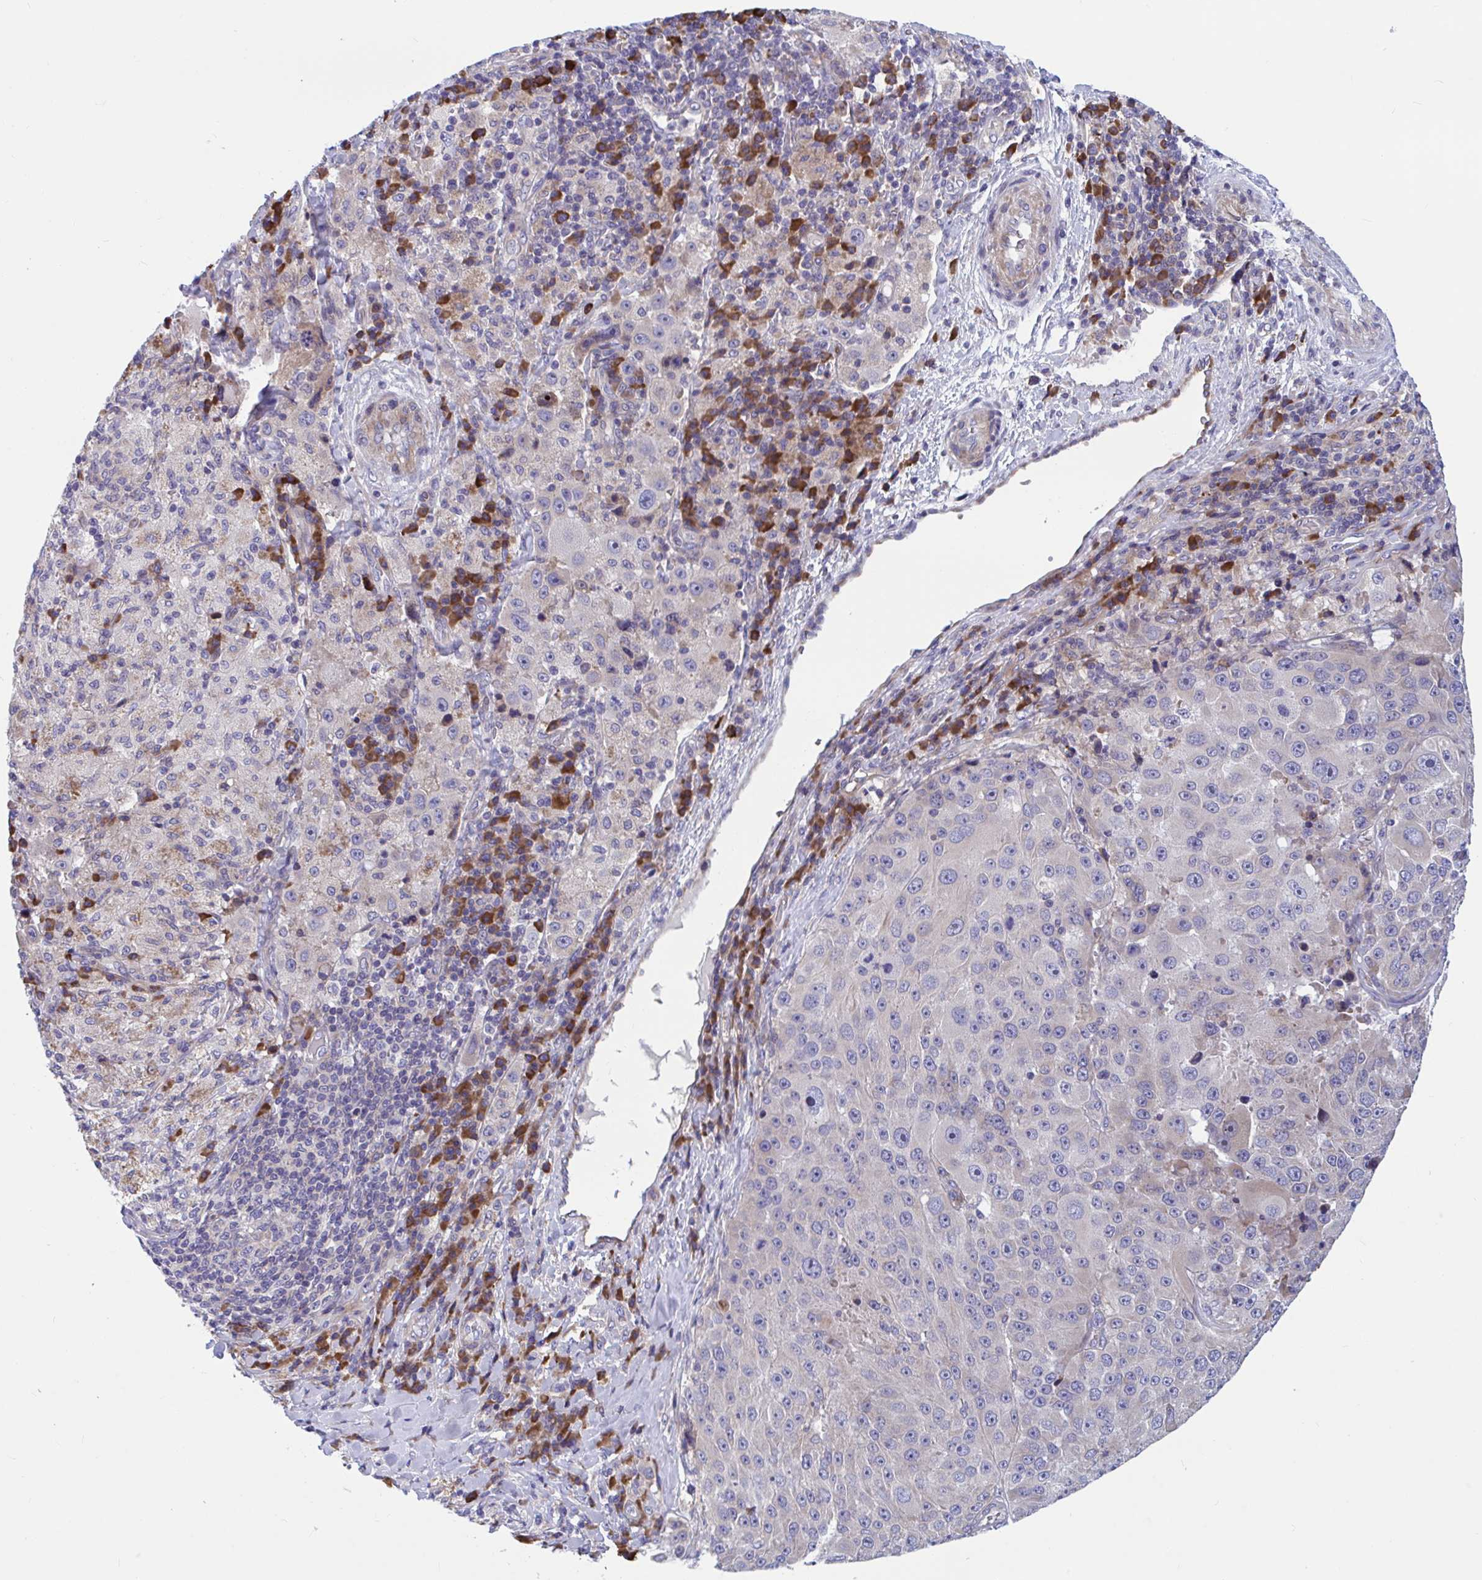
{"staining": {"intensity": "negative", "quantity": "none", "location": "none"}, "tissue": "melanoma", "cell_type": "Tumor cells", "image_type": "cancer", "snomed": [{"axis": "morphology", "description": "Malignant melanoma, Metastatic site"}, {"axis": "topography", "description": "Lymph node"}], "caption": "There is no significant positivity in tumor cells of melanoma.", "gene": "WBP1", "patient": {"sex": "male", "age": 62}}